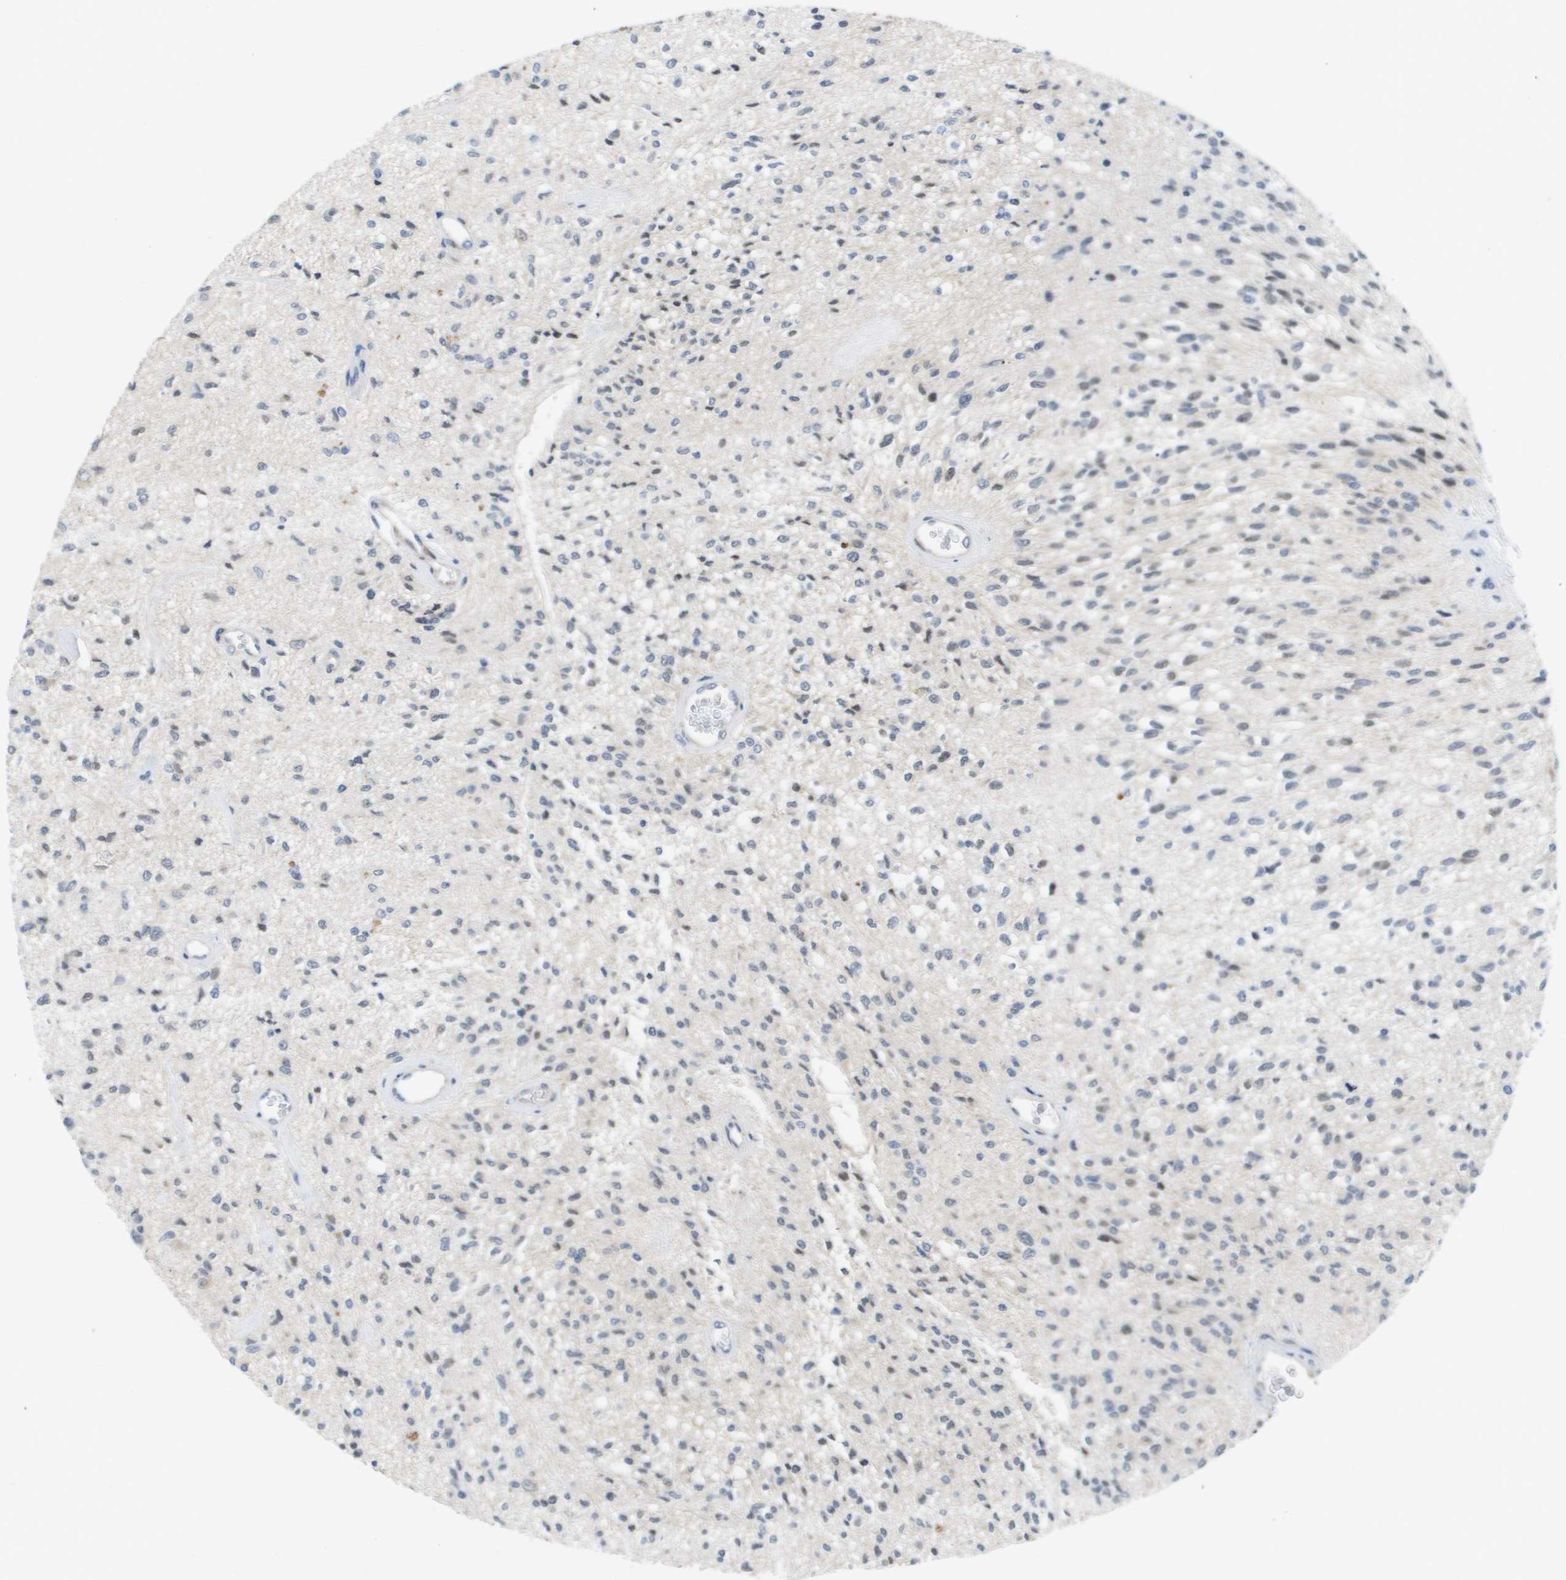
{"staining": {"intensity": "weak", "quantity": "<25%", "location": "nuclear"}, "tissue": "glioma", "cell_type": "Tumor cells", "image_type": "cancer", "snomed": [{"axis": "morphology", "description": "Normal tissue, NOS"}, {"axis": "morphology", "description": "Glioma, malignant, High grade"}, {"axis": "topography", "description": "Cerebral cortex"}], "caption": "Immunohistochemical staining of malignant high-grade glioma demonstrates no significant positivity in tumor cells. The staining is performed using DAB brown chromogen with nuclei counter-stained in using hematoxylin.", "gene": "FKBP4", "patient": {"sex": "male", "age": 77}}